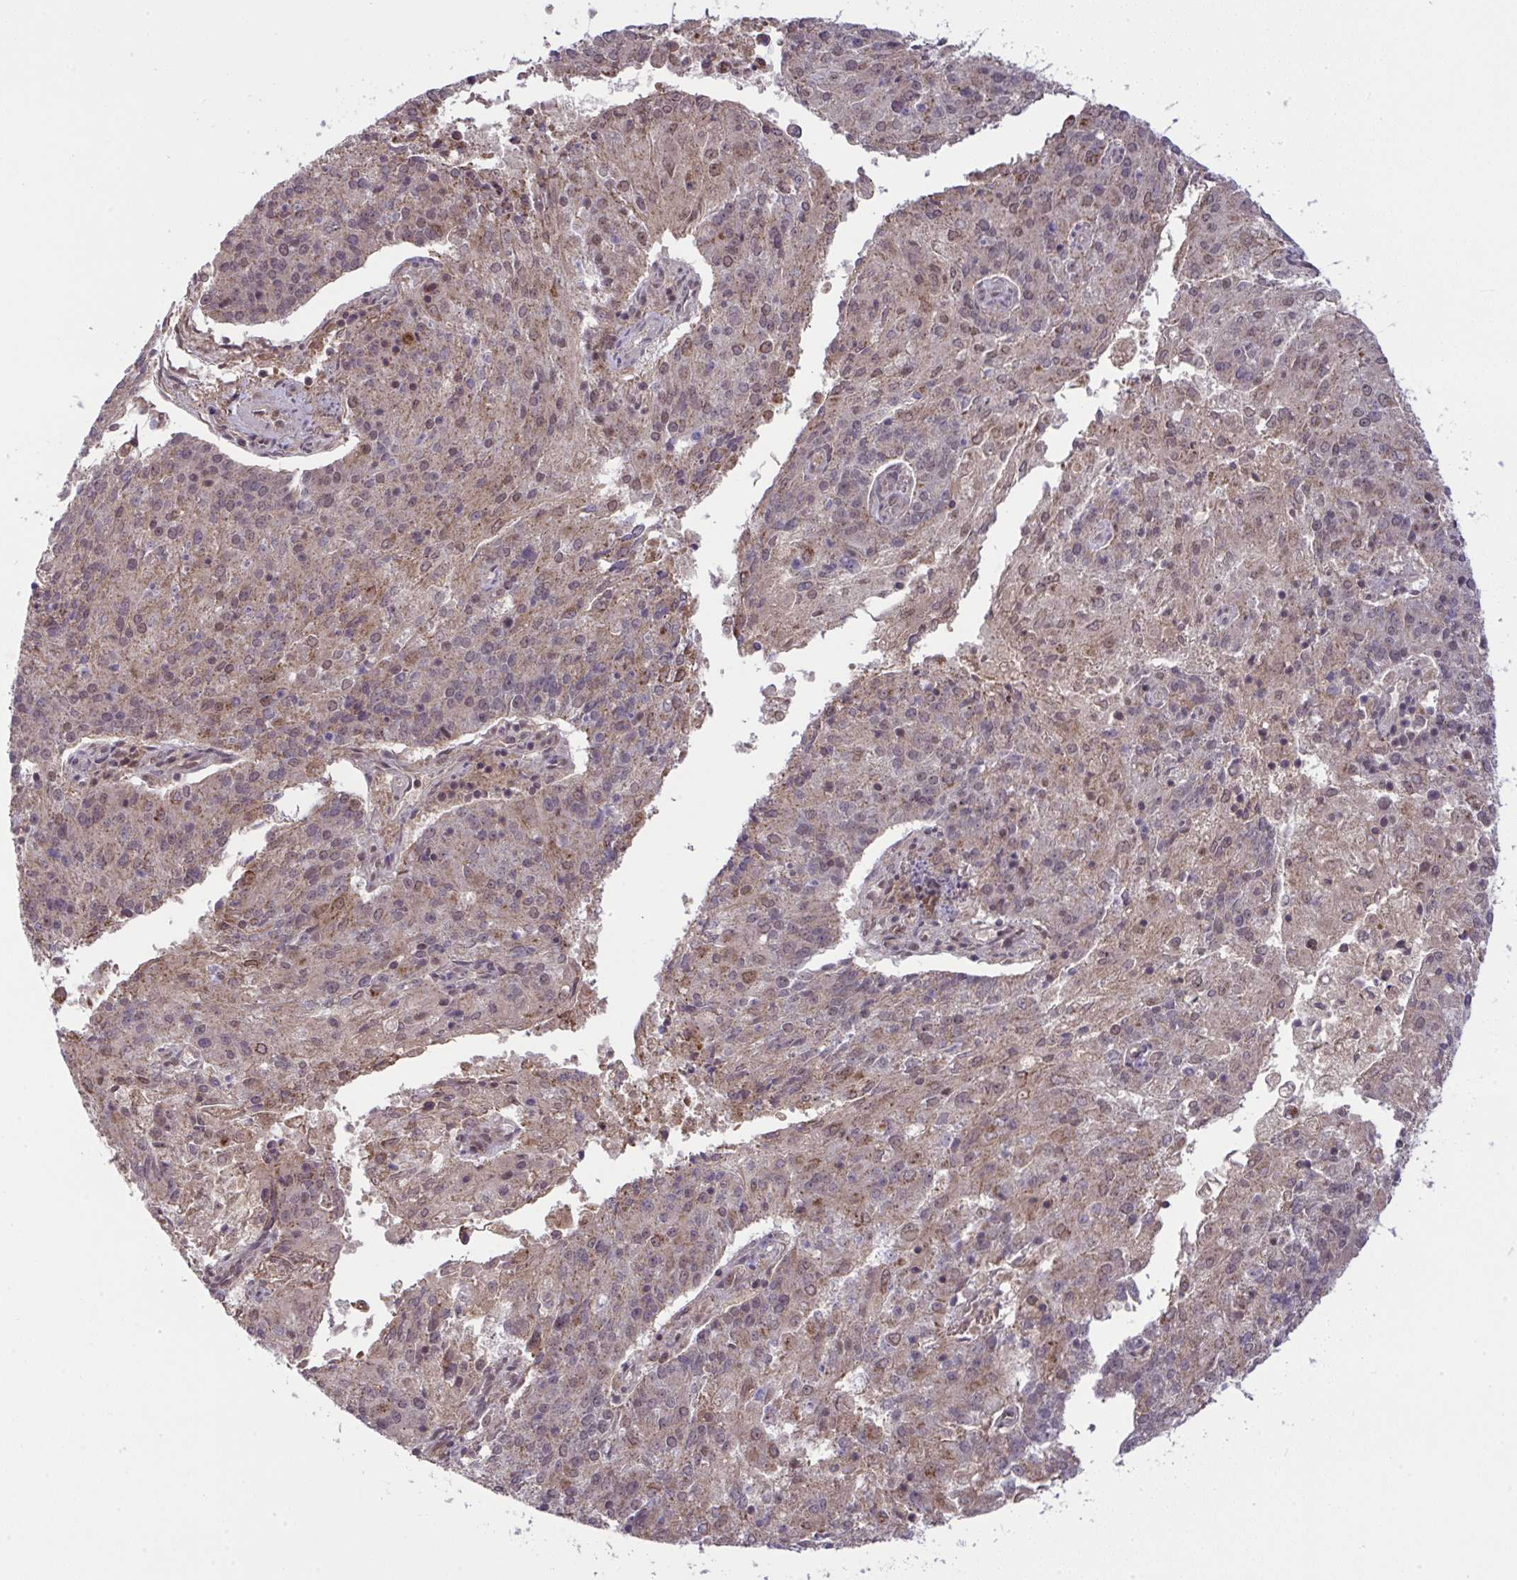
{"staining": {"intensity": "moderate", "quantity": ">75%", "location": "cytoplasmic/membranous,nuclear"}, "tissue": "endometrial cancer", "cell_type": "Tumor cells", "image_type": "cancer", "snomed": [{"axis": "morphology", "description": "Adenocarcinoma, NOS"}, {"axis": "topography", "description": "Endometrium"}], "caption": "Endometrial cancer (adenocarcinoma) stained for a protein displays moderate cytoplasmic/membranous and nuclear positivity in tumor cells.", "gene": "KLF2", "patient": {"sex": "female", "age": 82}}